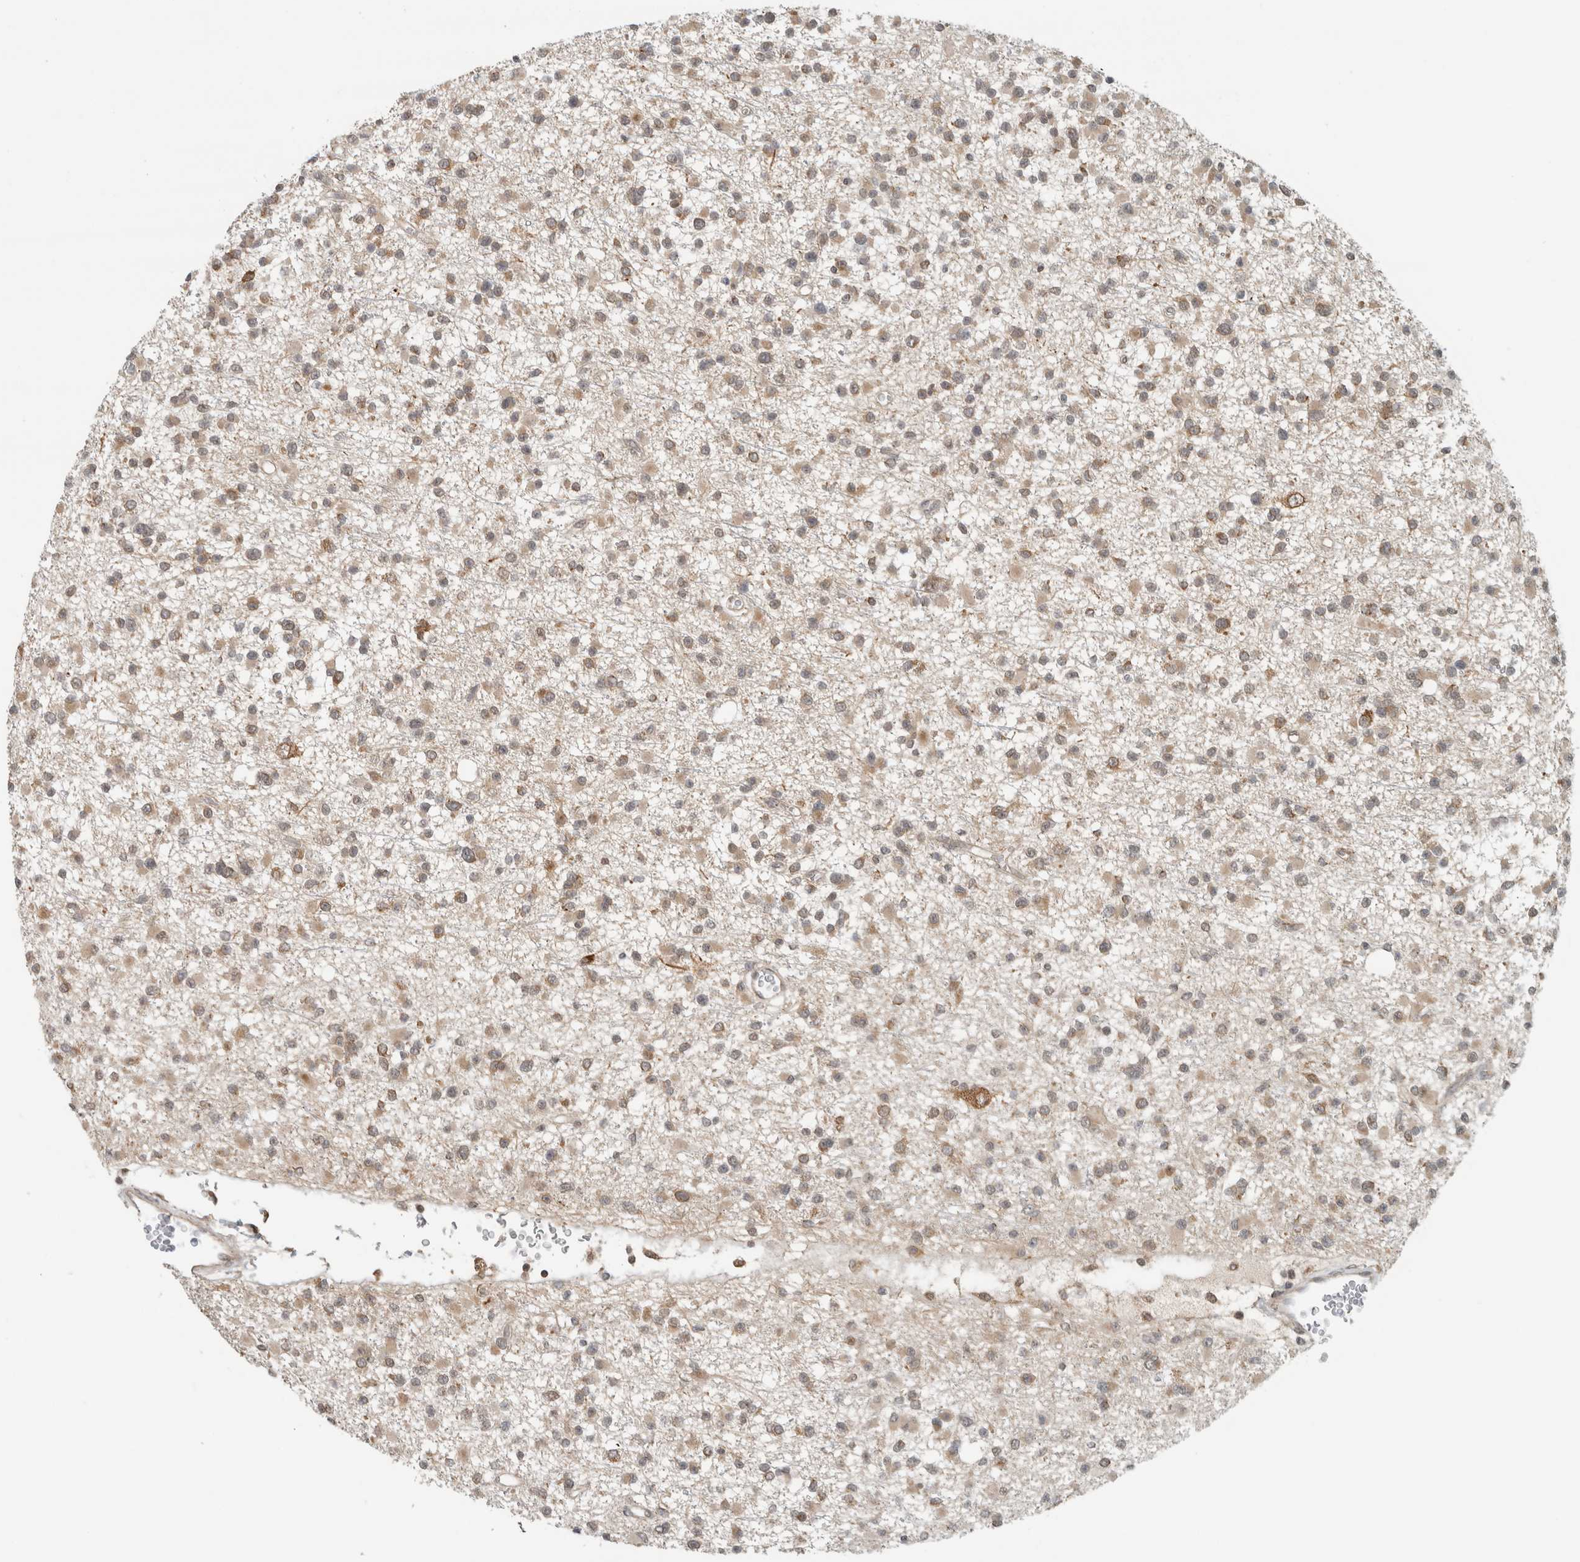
{"staining": {"intensity": "weak", "quantity": "25%-75%", "location": "cytoplasmic/membranous"}, "tissue": "glioma", "cell_type": "Tumor cells", "image_type": "cancer", "snomed": [{"axis": "morphology", "description": "Glioma, malignant, Low grade"}, {"axis": "topography", "description": "Brain"}], "caption": "Weak cytoplasmic/membranous protein expression is appreciated in about 25%-75% of tumor cells in malignant glioma (low-grade).", "gene": "MS4A7", "patient": {"sex": "female", "age": 22}}